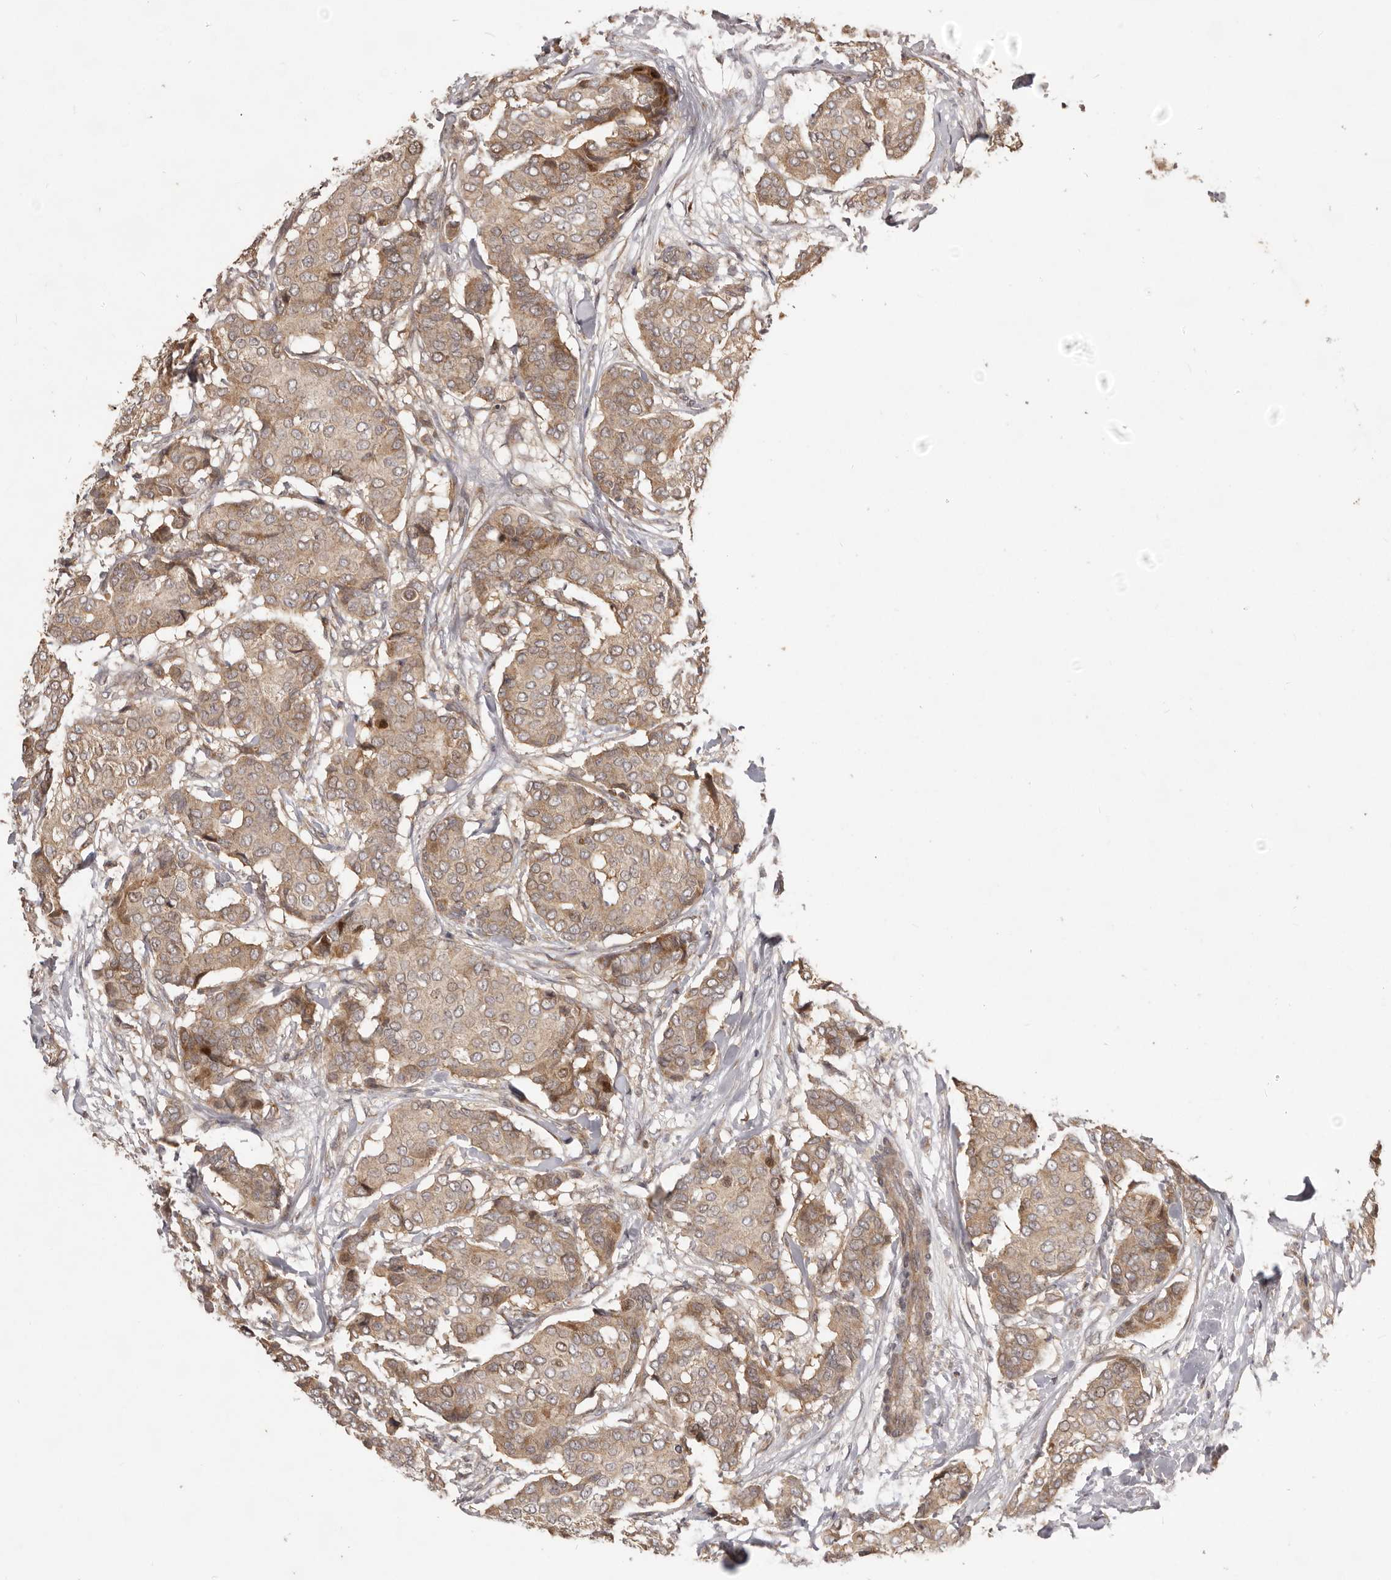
{"staining": {"intensity": "moderate", "quantity": ">75%", "location": "cytoplasmic/membranous"}, "tissue": "breast cancer", "cell_type": "Tumor cells", "image_type": "cancer", "snomed": [{"axis": "morphology", "description": "Duct carcinoma"}, {"axis": "topography", "description": "Breast"}], "caption": "Intraductal carcinoma (breast) stained for a protein displays moderate cytoplasmic/membranous positivity in tumor cells.", "gene": "RNF187", "patient": {"sex": "female", "age": 75}}